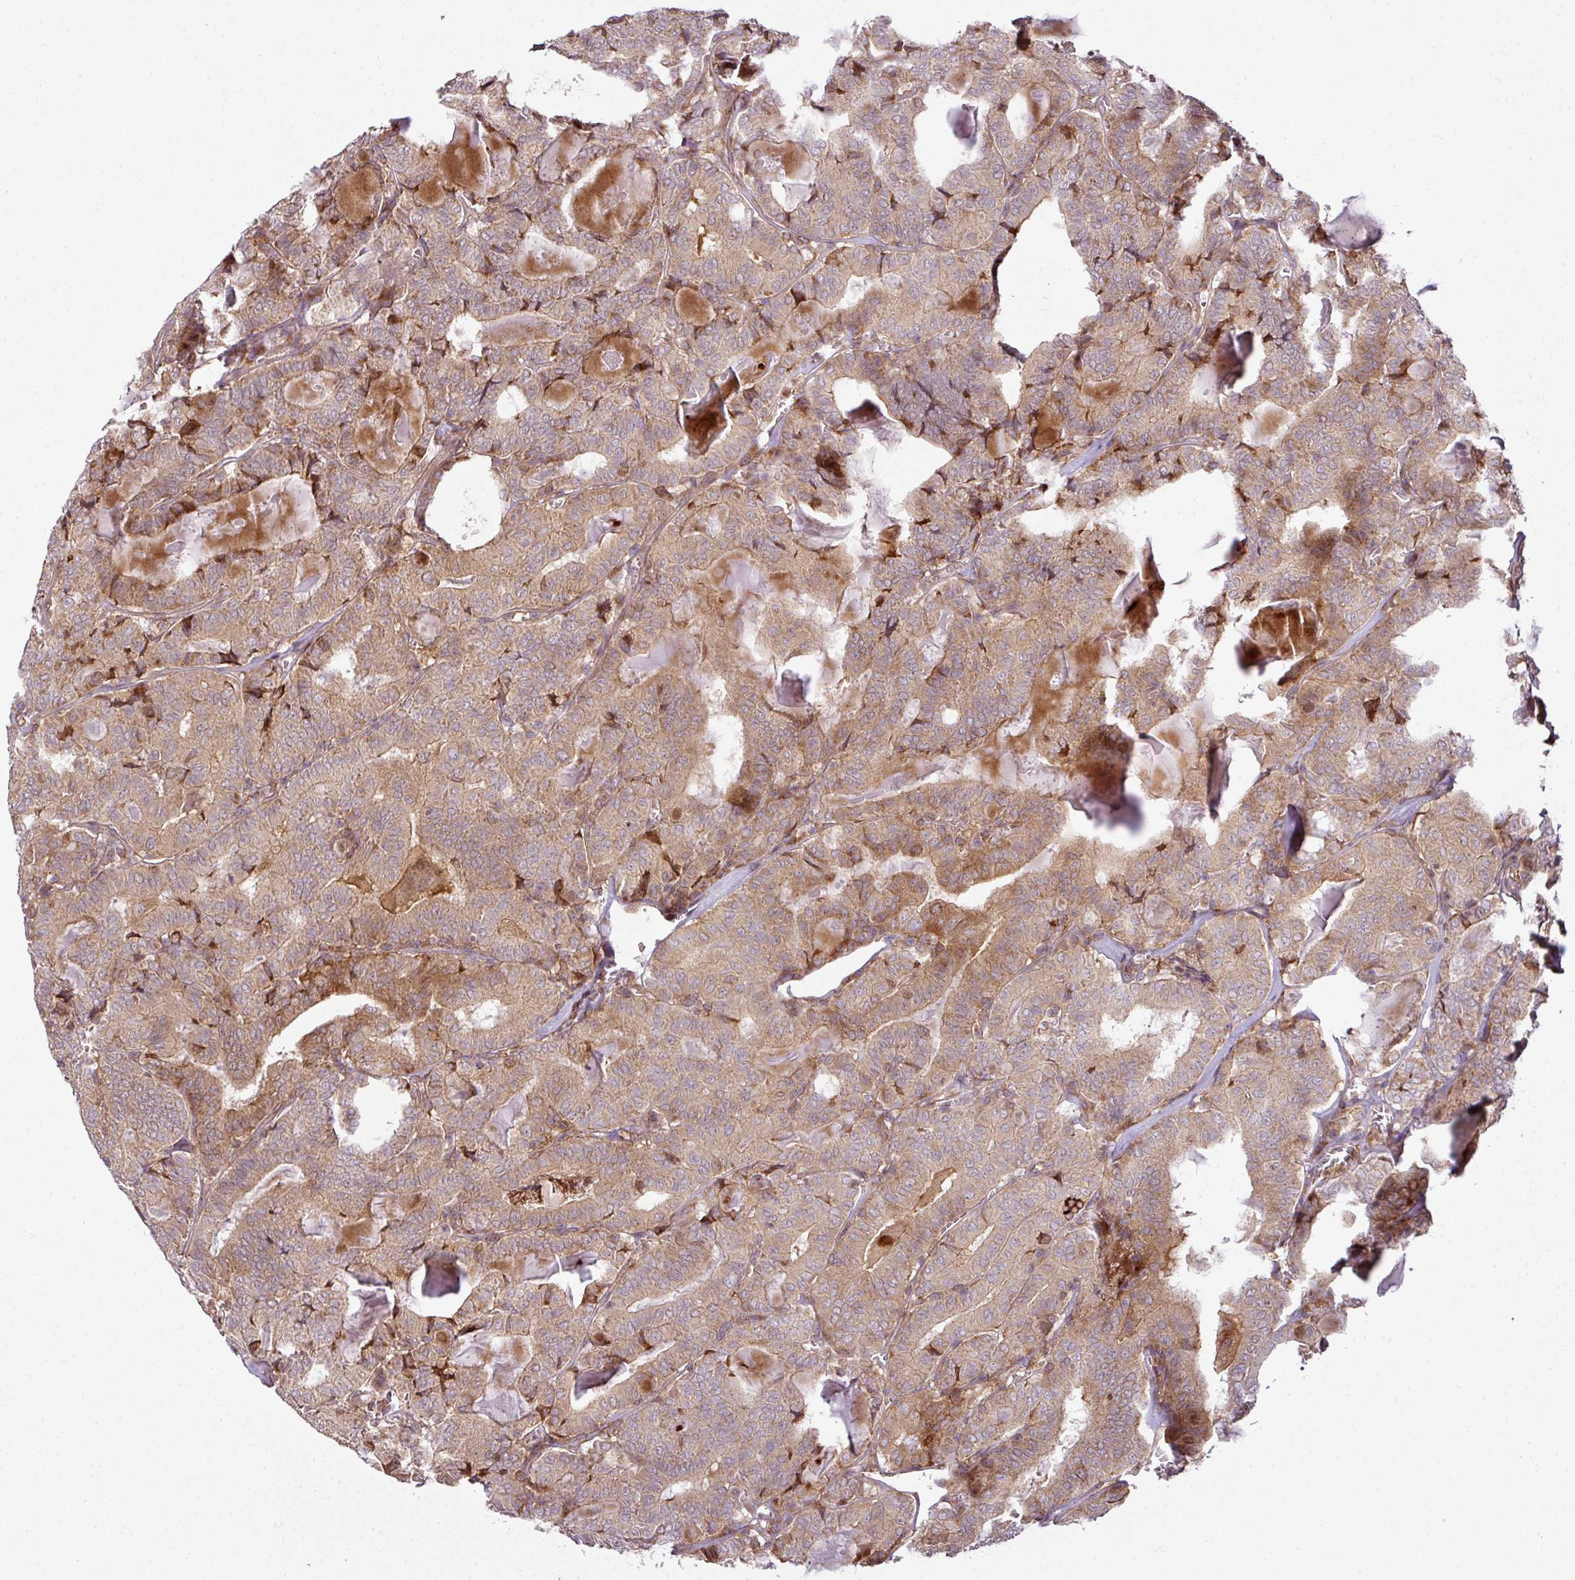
{"staining": {"intensity": "weak", "quantity": ">75%", "location": "cytoplasmic/membranous"}, "tissue": "thyroid cancer", "cell_type": "Tumor cells", "image_type": "cancer", "snomed": [{"axis": "morphology", "description": "Papillary adenocarcinoma, NOS"}, {"axis": "topography", "description": "Thyroid gland"}], "caption": "Thyroid cancer was stained to show a protein in brown. There is low levels of weak cytoplasmic/membranous positivity in about >75% of tumor cells.", "gene": "ATAT1", "patient": {"sex": "female", "age": 72}}